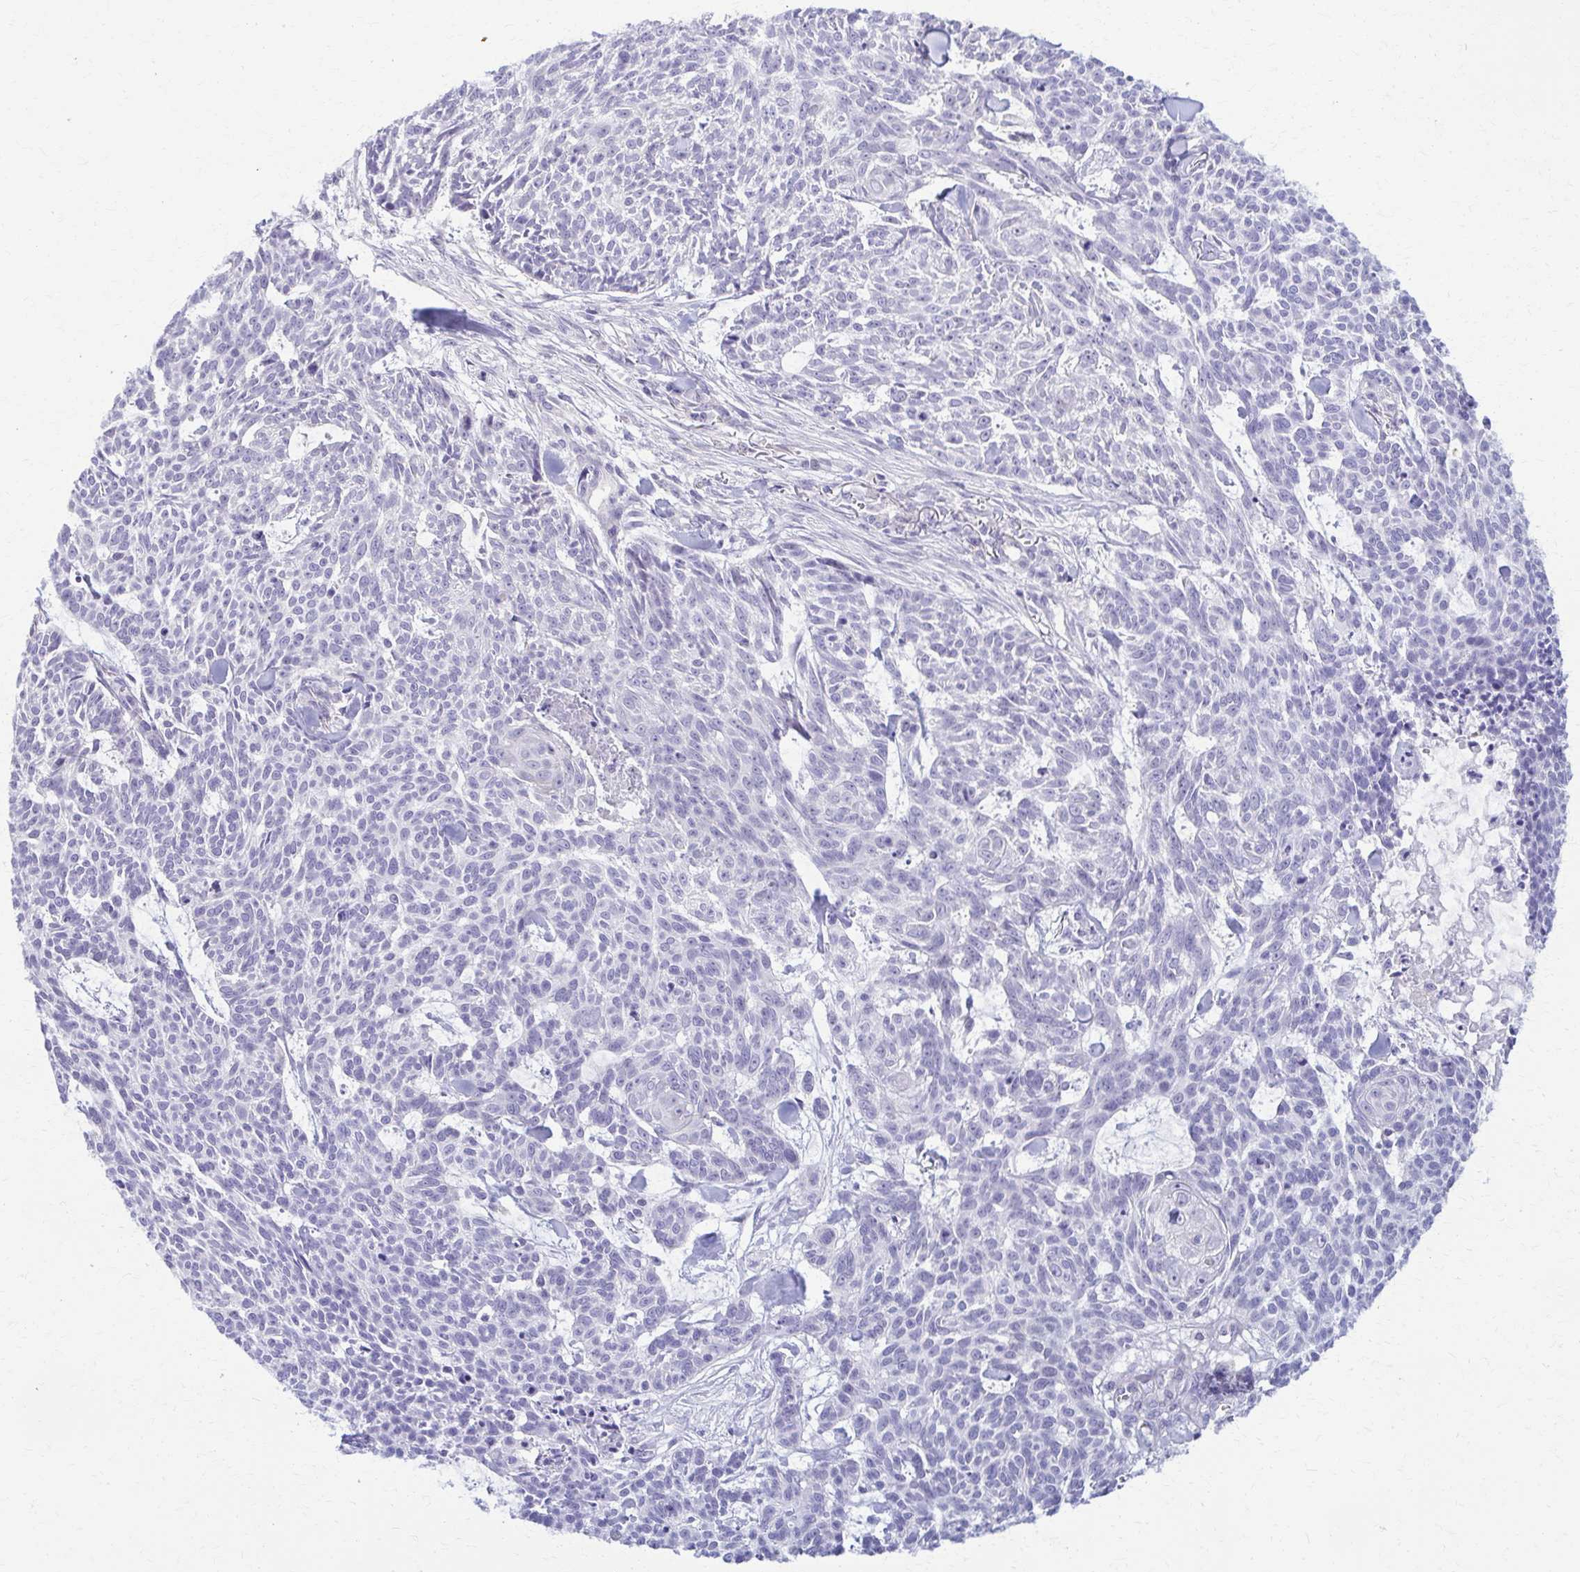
{"staining": {"intensity": "negative", "quantity": "none", "location": "none"}, "tissue": "skin cancer", "cell_type": "Tumor cells", "image_type": "cancer", "snomed": [{"axis": "morphology", "description": "Basal cell carcinoma"}, {"axis": "topography", "description": "Skin"}], "caption": "IHC photomicrograph of human skin basal cell carcinoma stained for a protein (brown), which displays no positivity in tumor cells.", "gene": "RHOBTB2", "patient": {"sex": "female", "age": 93}}